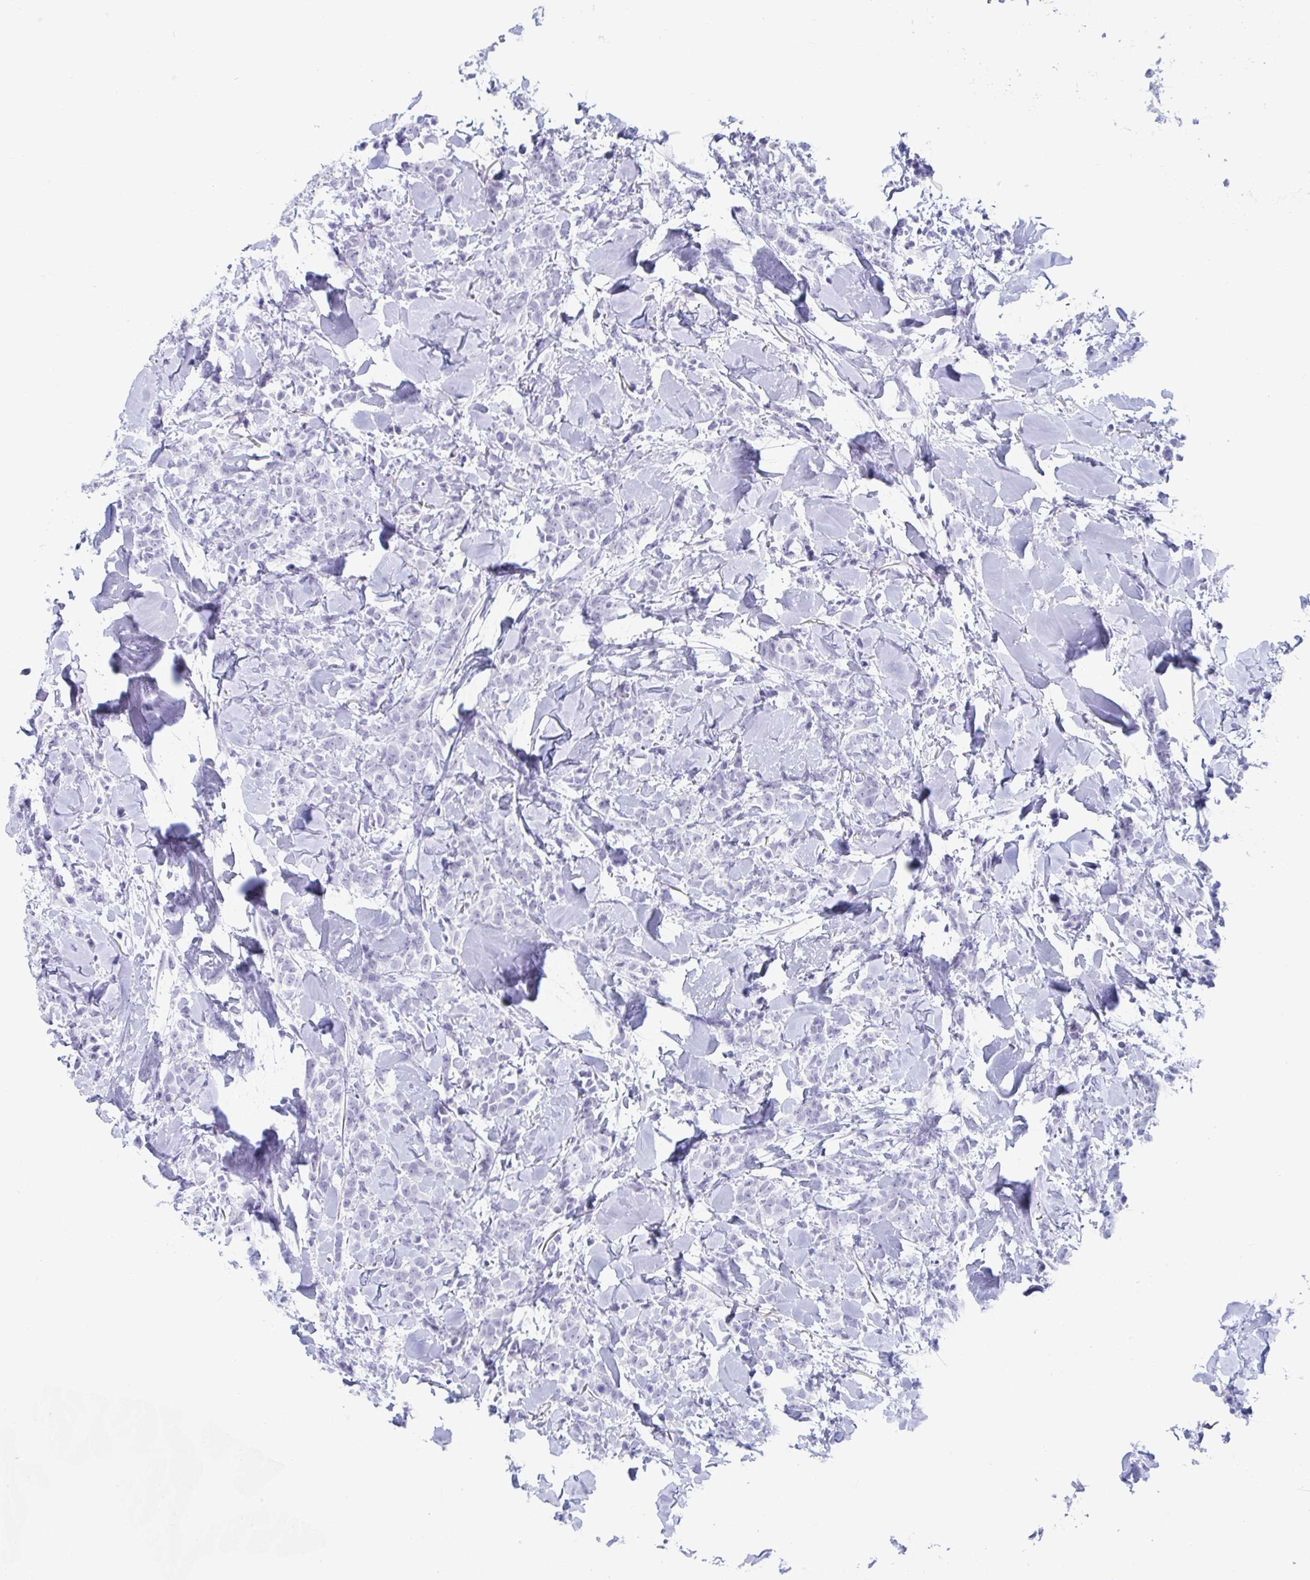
{"staining": {"intensity": "negative", "quantity": "none", "location": "none"}, "tissue": "breast cancer", "cell_type": "Tumor cells", "image_type": "cancer", "snomed": [{"axis": "morphology", "description": "Lobular carcinoma"}, {"axis": "topography", "description": "Breast"}], "caption": "Immunohistochemical staining of human lobular carcinoma (breast) exhibits no significant staining in tumor cells. (DAB immunohistochemistry with hematoxylin counter stain).", "gene": "GKN2", "patient": {"sex": "female", "age": 91}}